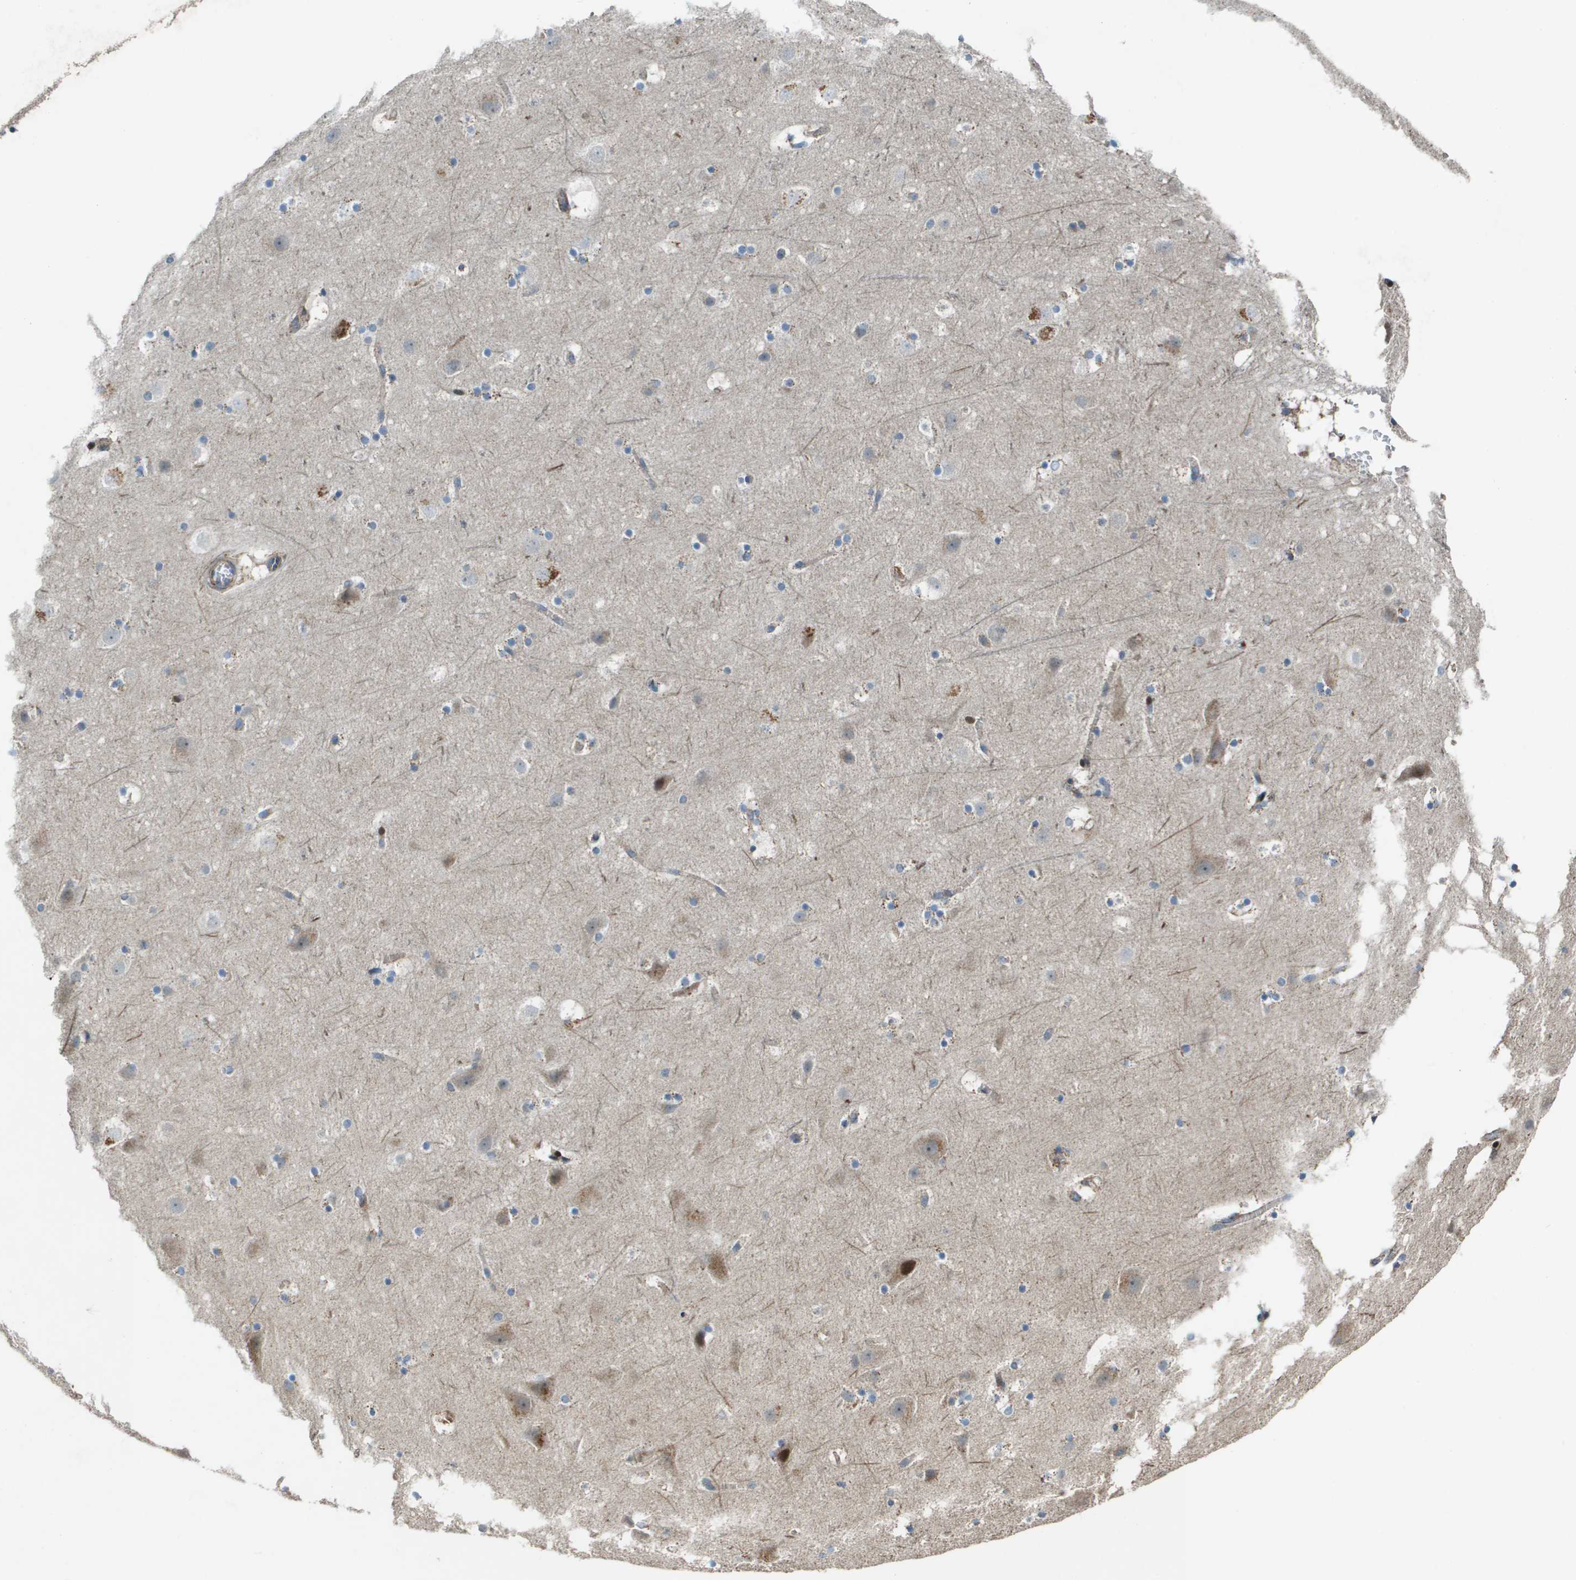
{"staining": {"intensity": "weak", "quantity": "25%-75%", "location": "cytoplasmic/membranous"}, "tissue": "cerebral cortex", "cell_type": "Endothelial cells", "image_type": "normal", "snomed": [{"axis": "morphology", "description": "Normal tissue, NOS"}, {"axis": "topography", "description": "Cerebral cortex"}], "caption": "Benign cerebral cortex reveals weak cytoplasmic/membranous expression in about 25%-75% of endothelial cells.", "gene": "MGAT3", "patient": {"sex": "male", "age": 45}}